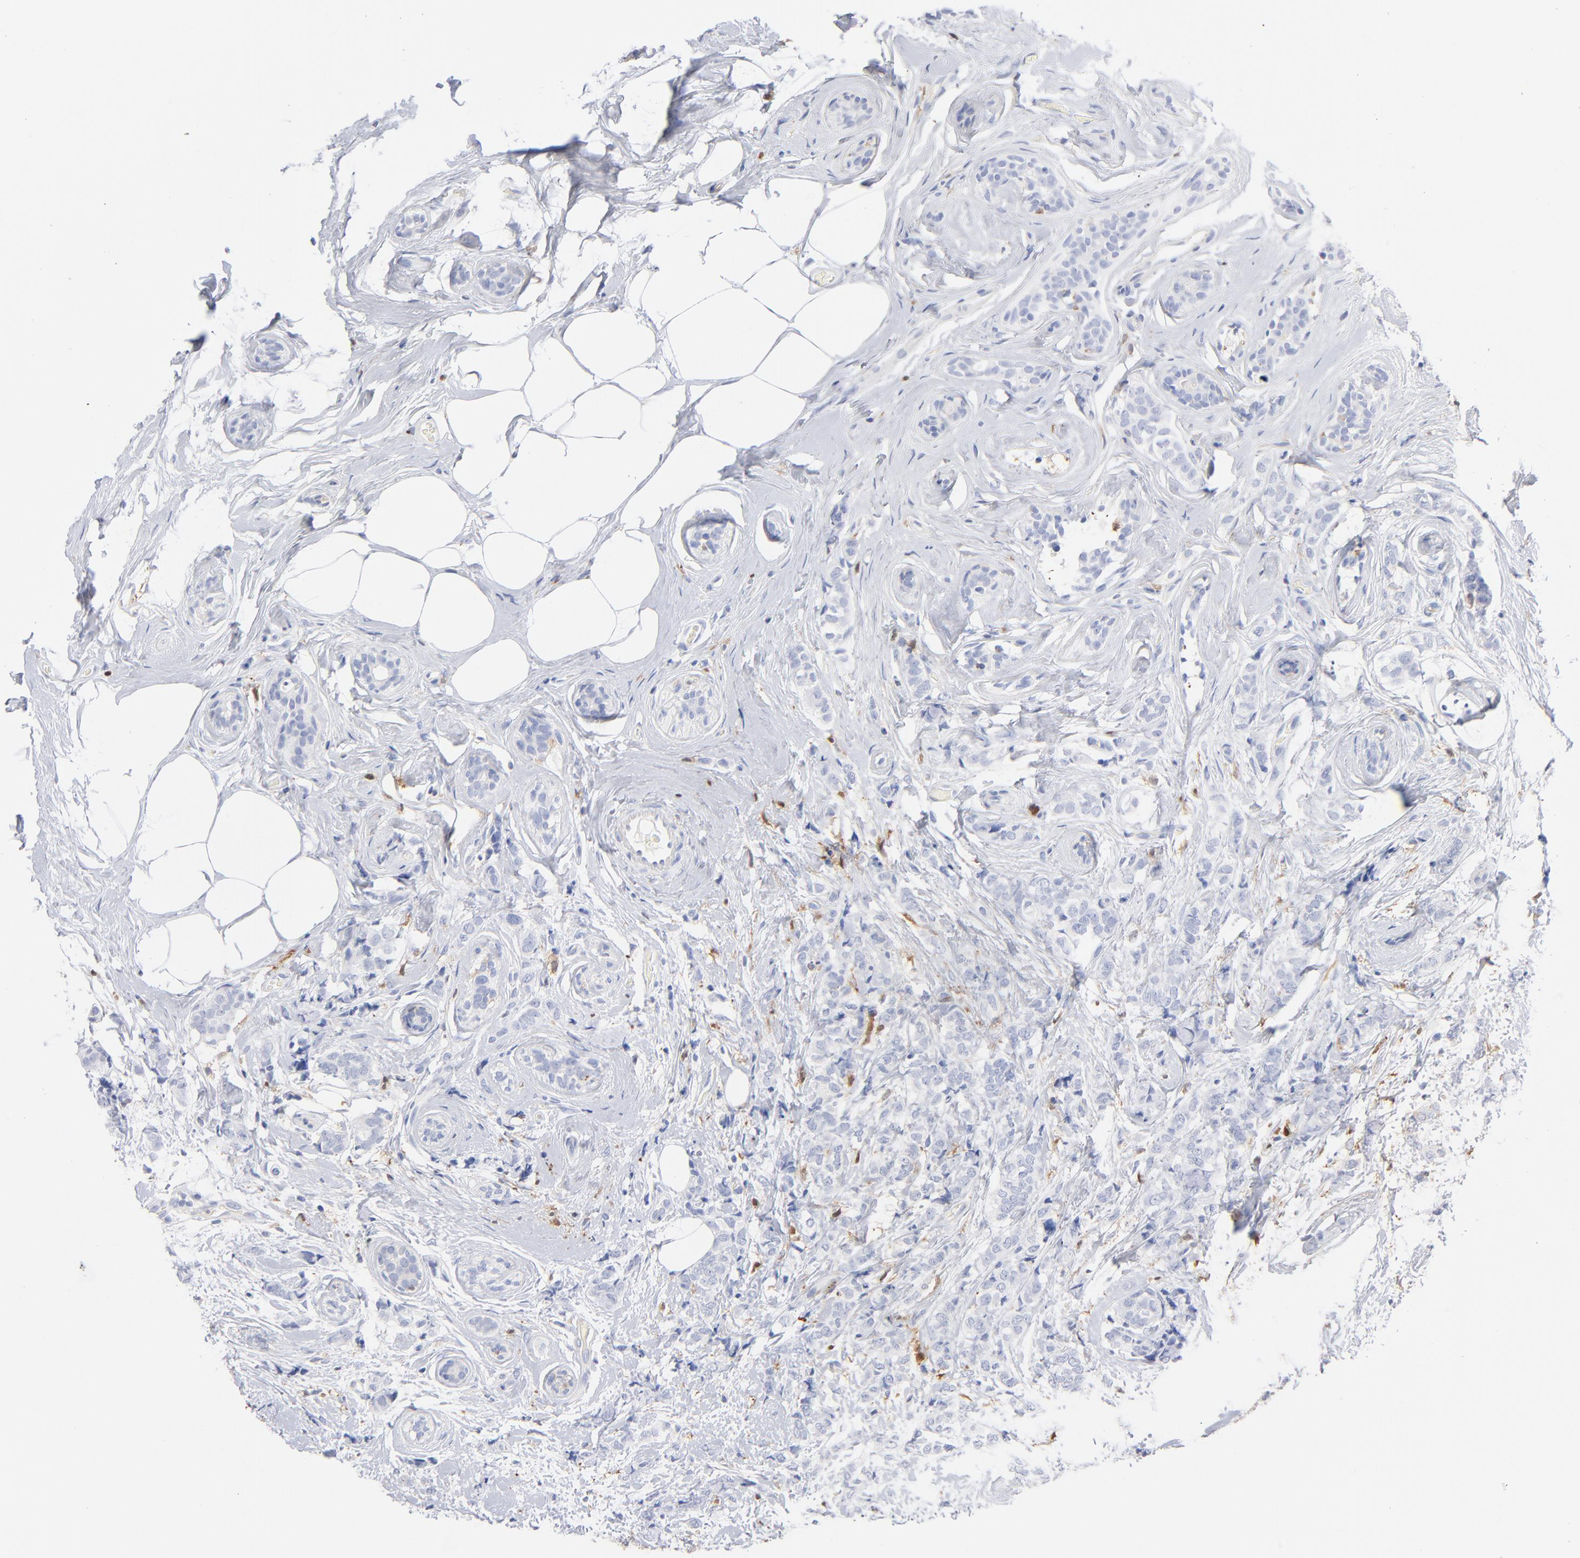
{"staining": {"intensity": "negative", "quantity": "none", "location": "none"}, "tissue": "breast cancer", "cell_type": "Tumor cells", "image_type": "cancer", "snomed": [{"axis": "morphology", "description": "Lobular carcinoma"}, {"axis": "topography", "description": "Breast"}], "caption": "Immunohistochemistry (IHC) micrograph of human lobular carcinoma (breast) stained for a protein (brown), which reveals no positivity in tumor cells.", "gene": "IFIT2", "patient": {"sex": "female", "age": 60}}